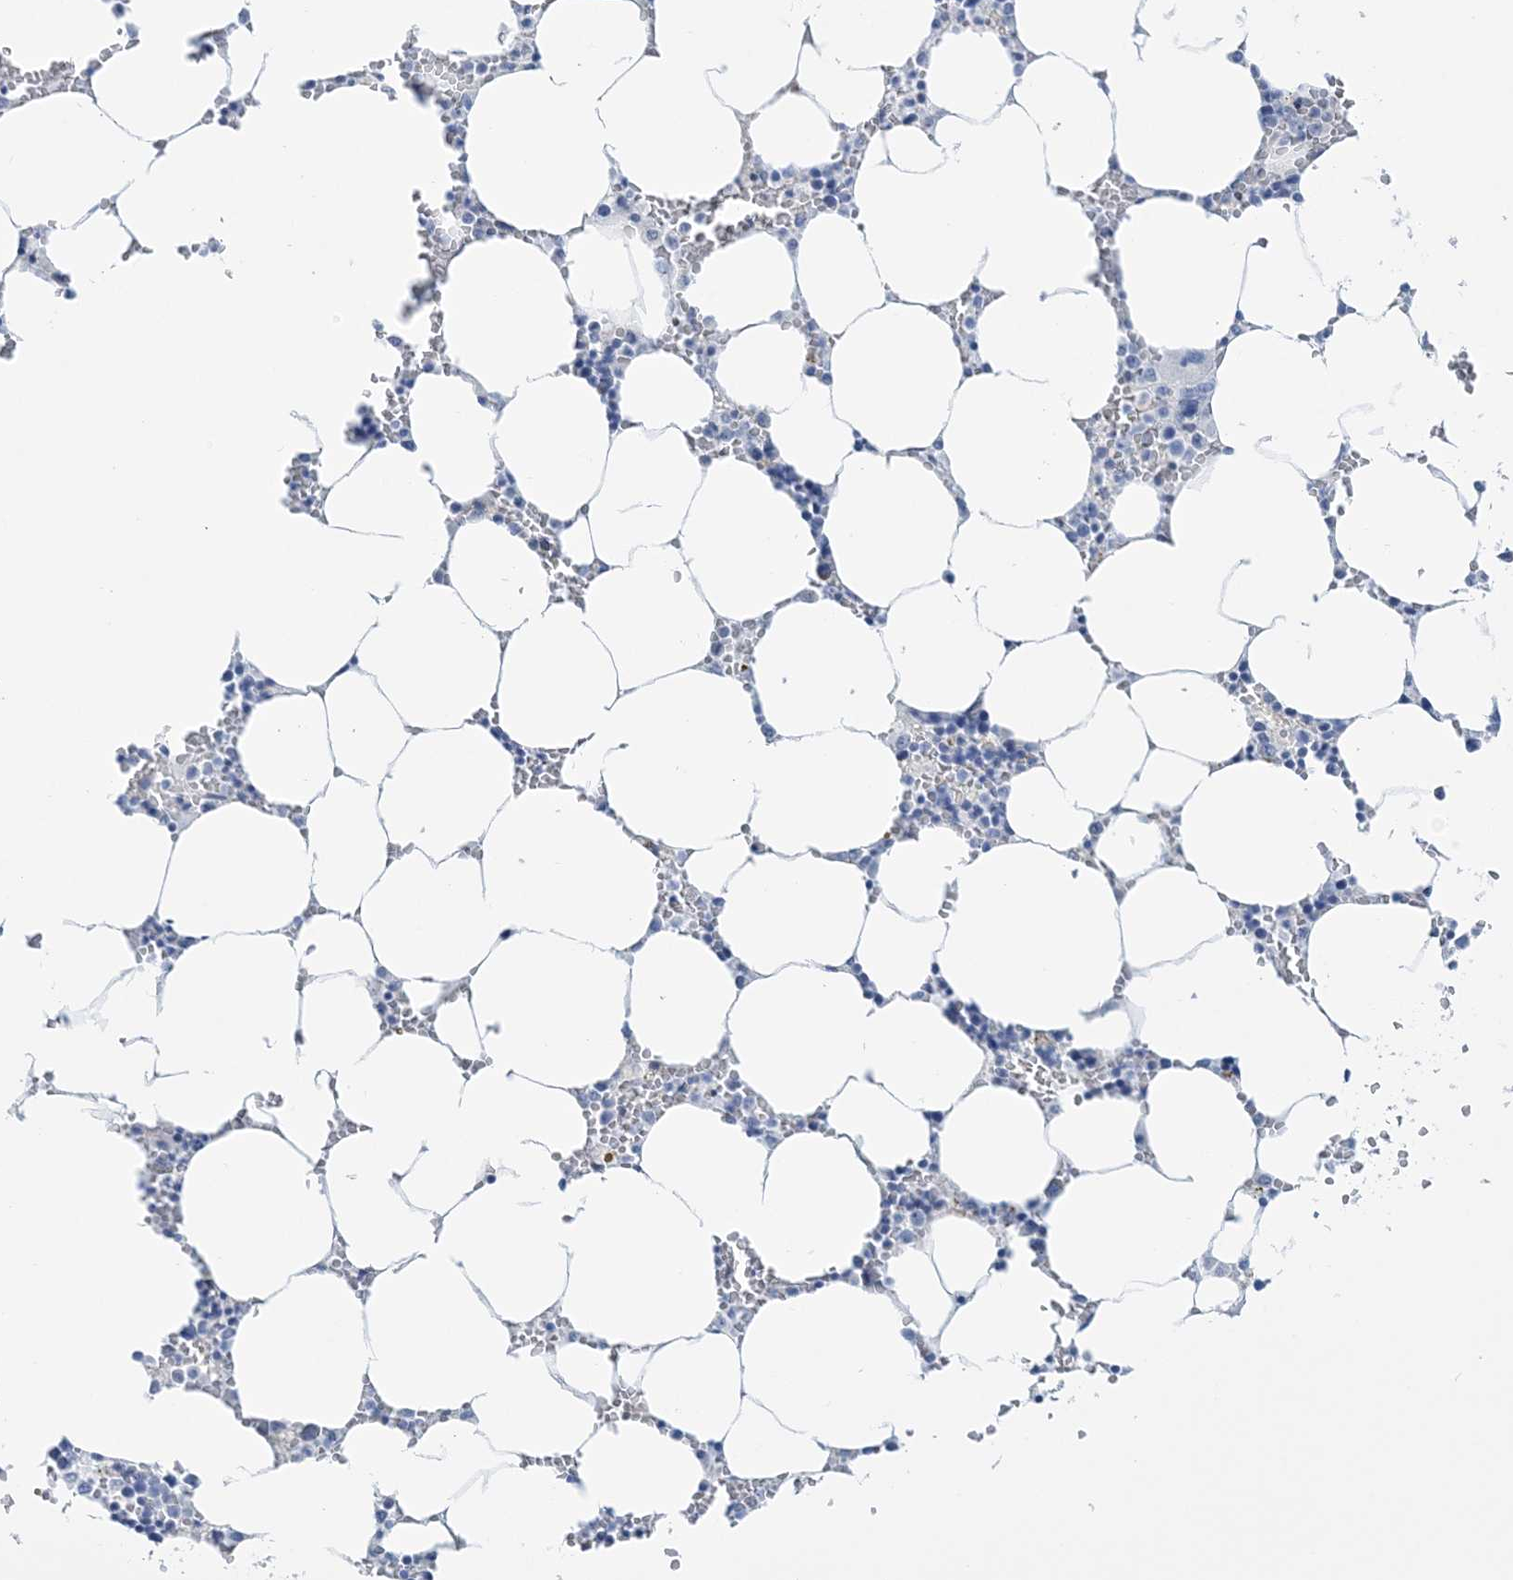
{"staining": {"intensity": "negative", "quantity": "none", "location": "none"}, "tissue": "bone marrow", "cell_type": "Hematopoietic cells", "image_type": "normal", "snomed": [{"axis": "morphology", "description": "Normal tissue, NOS"}, {"axis": "topography", "description": "Bone marrow"}], "caption": "IHC micrograph of unremarkable human bone marrow stained for a protein (brown), which exhibits no expression in hematopoietic cells. Brightfield microscopy of IHC stained with DAB (brown) and hematoxylin (blue), captured at high magnification.", "gene": "RAB11FIP5", "patient": {"sex": "male", "age": 70}}